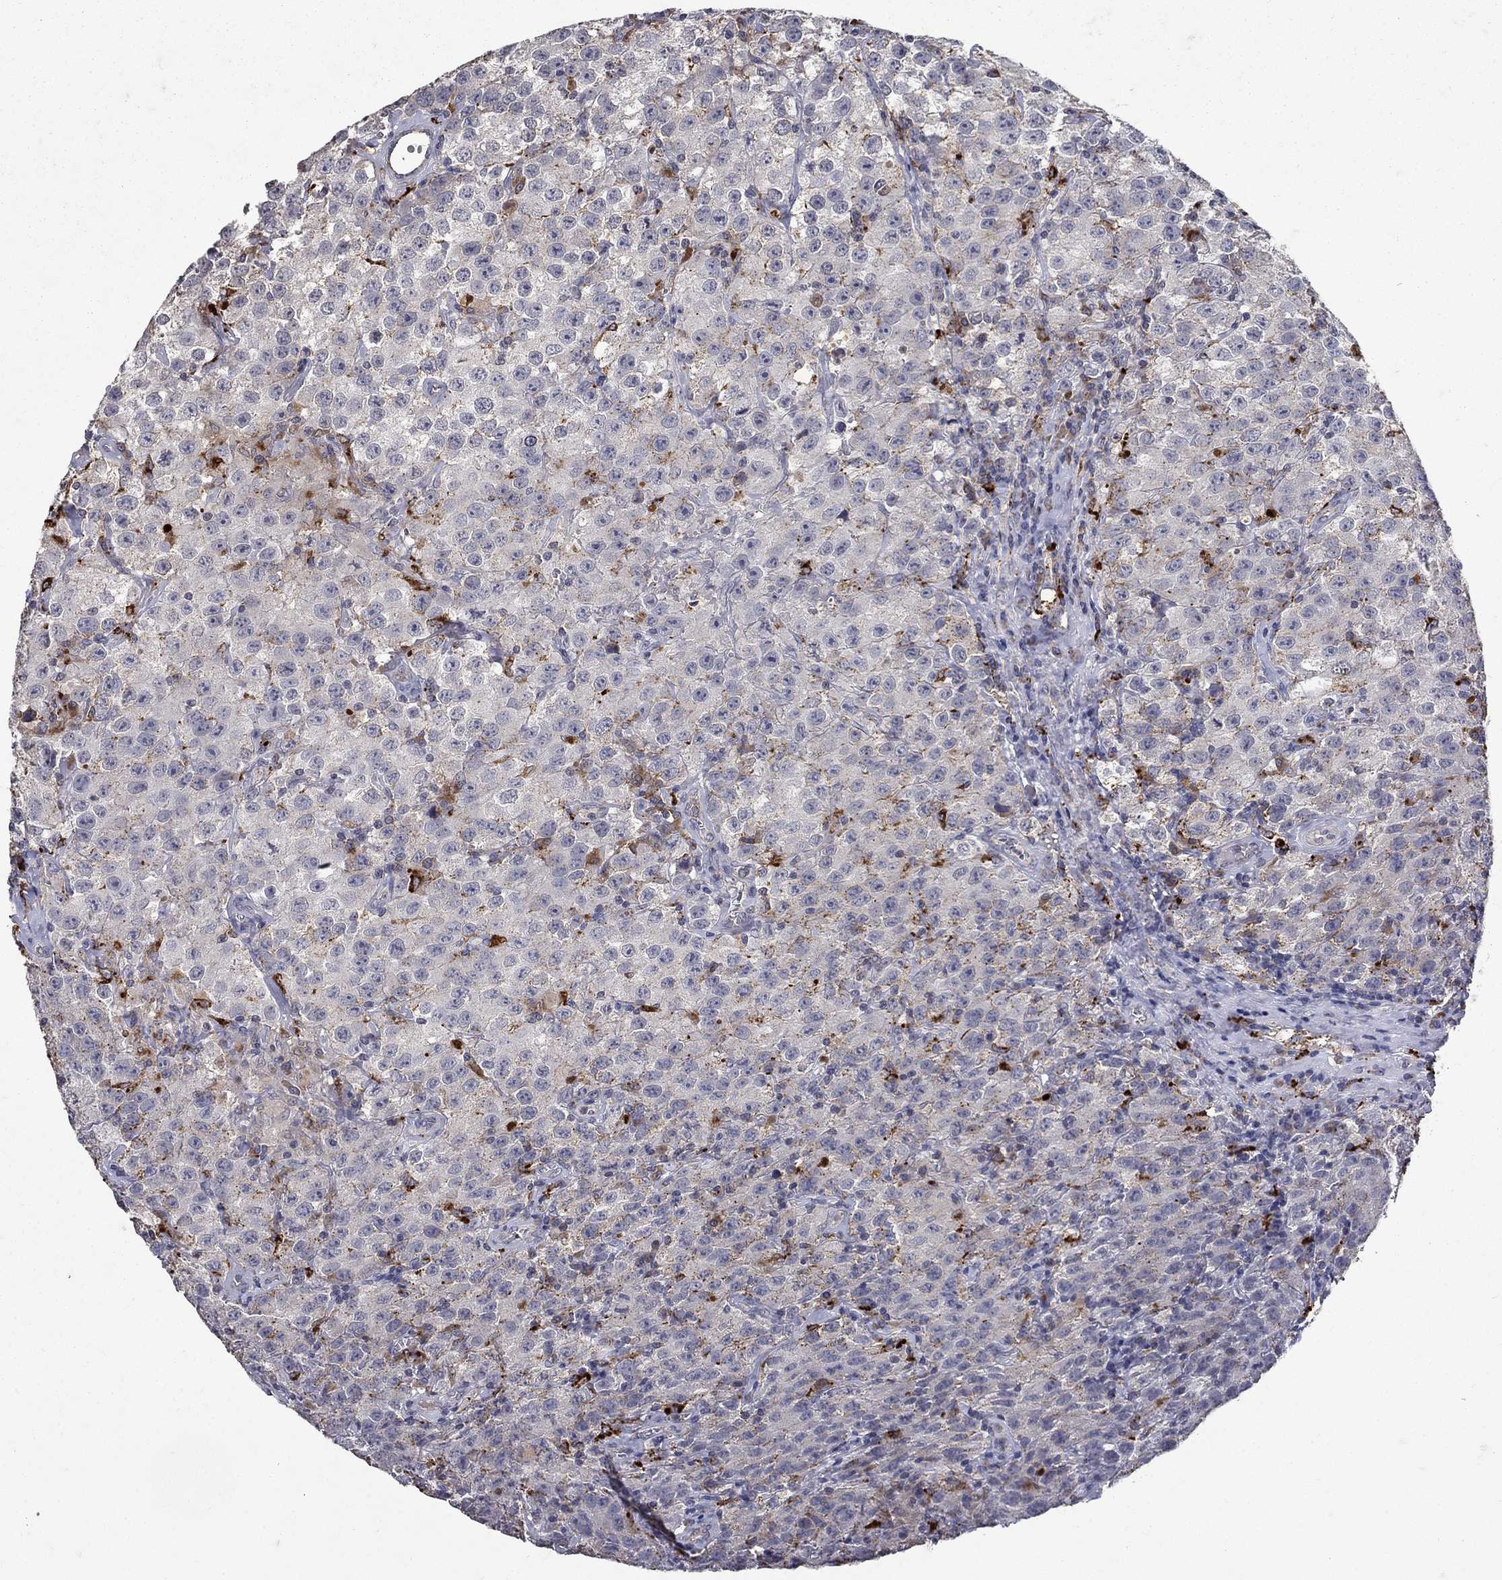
{"staining": {"intensity": "negative", "quantity": "none", "location": "none"}, "tissue": "testis cancer", "cell_type": "Tumor cells", "image_type": "cancer", "snomed": [{"axis": "morphology", "description": "Seminoma, NOS"}, {"axis": "topography", "description": "Testis"}], "caption": "Testis seminoma stained for a protein using IHC reveals no positivity tumor cells.", "gene": "NPC2", "patient": {"sex": "male", "age": 52}}